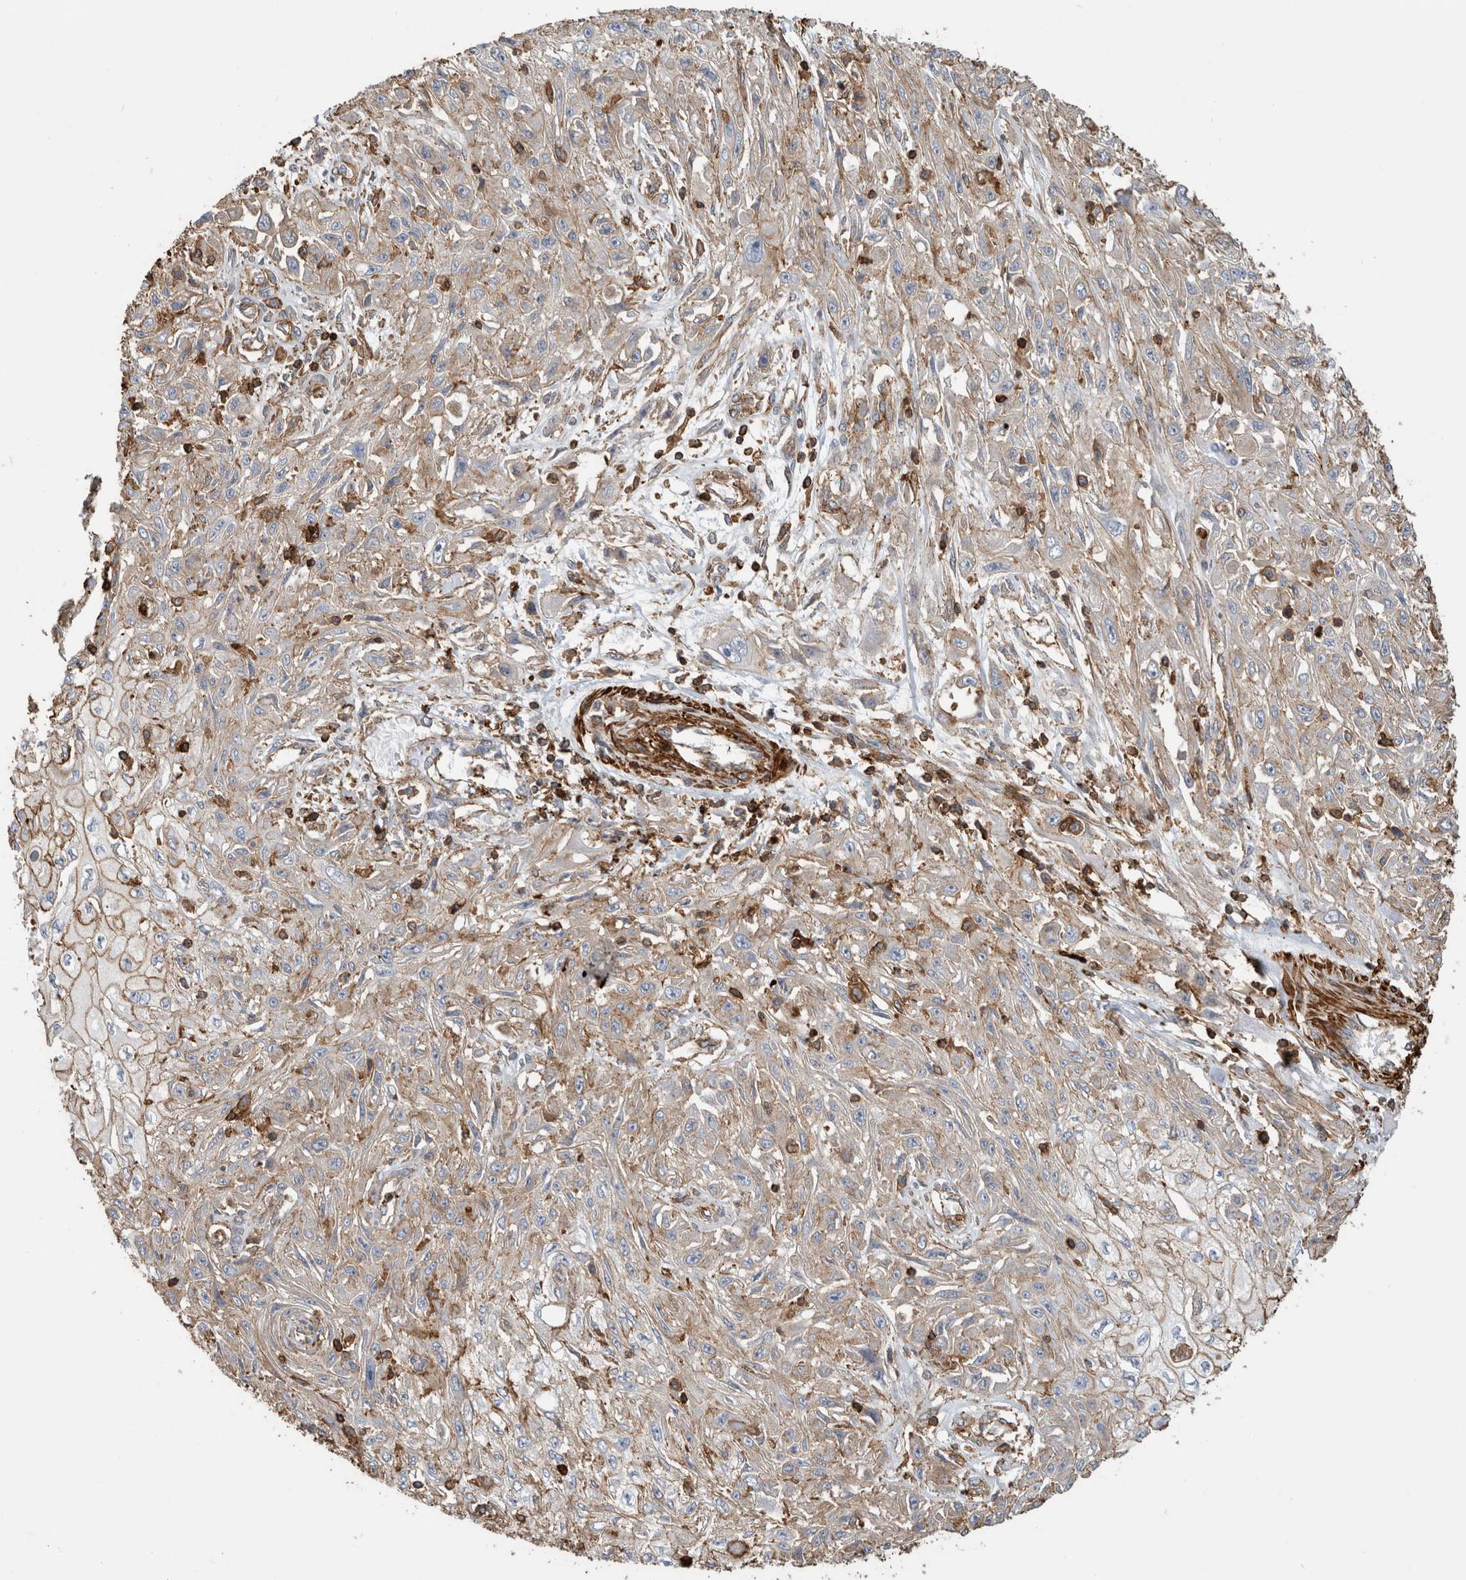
{"staining": {"intensity": "moderate", "quantity": "25%-75%", "location": "cytoplasmic/membranous"}, "tissue": "skin cancer", "cell_type": "Tumor cells", "image_type": "cancer", "snomed": [{"axis": "morphology", "description": "Squamous cell carcinoma, NOS"}, {"axis": "morphology", "description": "Squamous cell carcinoma, metastatic, NOS"}, {"axis": "topography", "description": "Skin"}, {"axis": "topography", "description": "Lymph node"}], "caption": "Tumor cells reveal moderate cytoplasmic/membranous expression in approximately 25%-75% of cells in squamous cell carcinoma (skin).", "gene": "GPER1", "patient": {"sex": "male", "age": 75}}